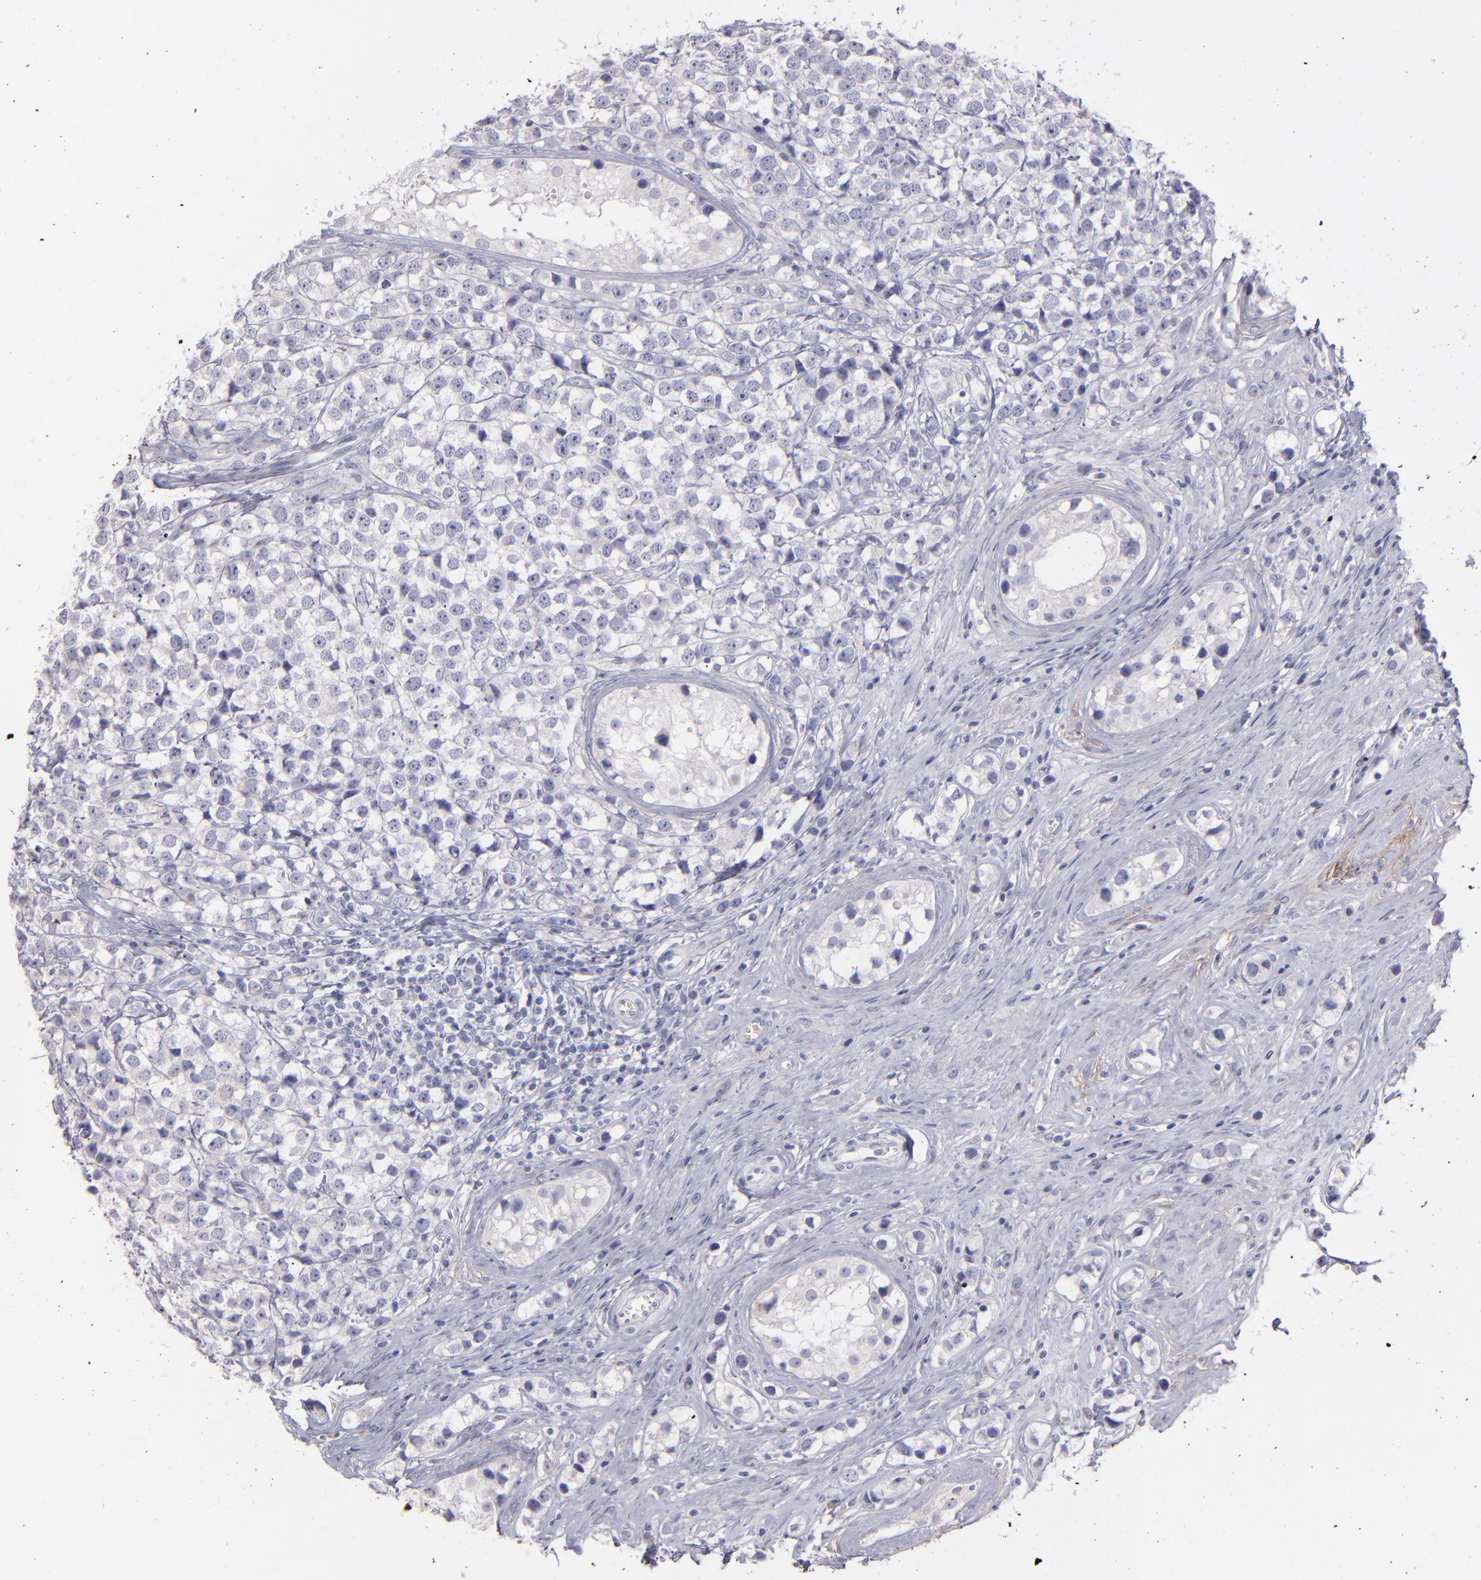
{"staining": {"intensity": "negative", "quantity": "none", "location": "none"}, "tissue": "testis cancer", "cell_type": "Tumor cells", "image_type": "cancer", "snomed": [{"axis": "morphology", "description": "Seminoma, NOS"}, {"axis": "topography", "description": "Testis"}], "caption": "Testis seminoma stained for a protein using immunohistochemistry exhibits no staining tumor cells.", "gene": "SNAP25", "patient": {"sex": "male", "age": 25}}